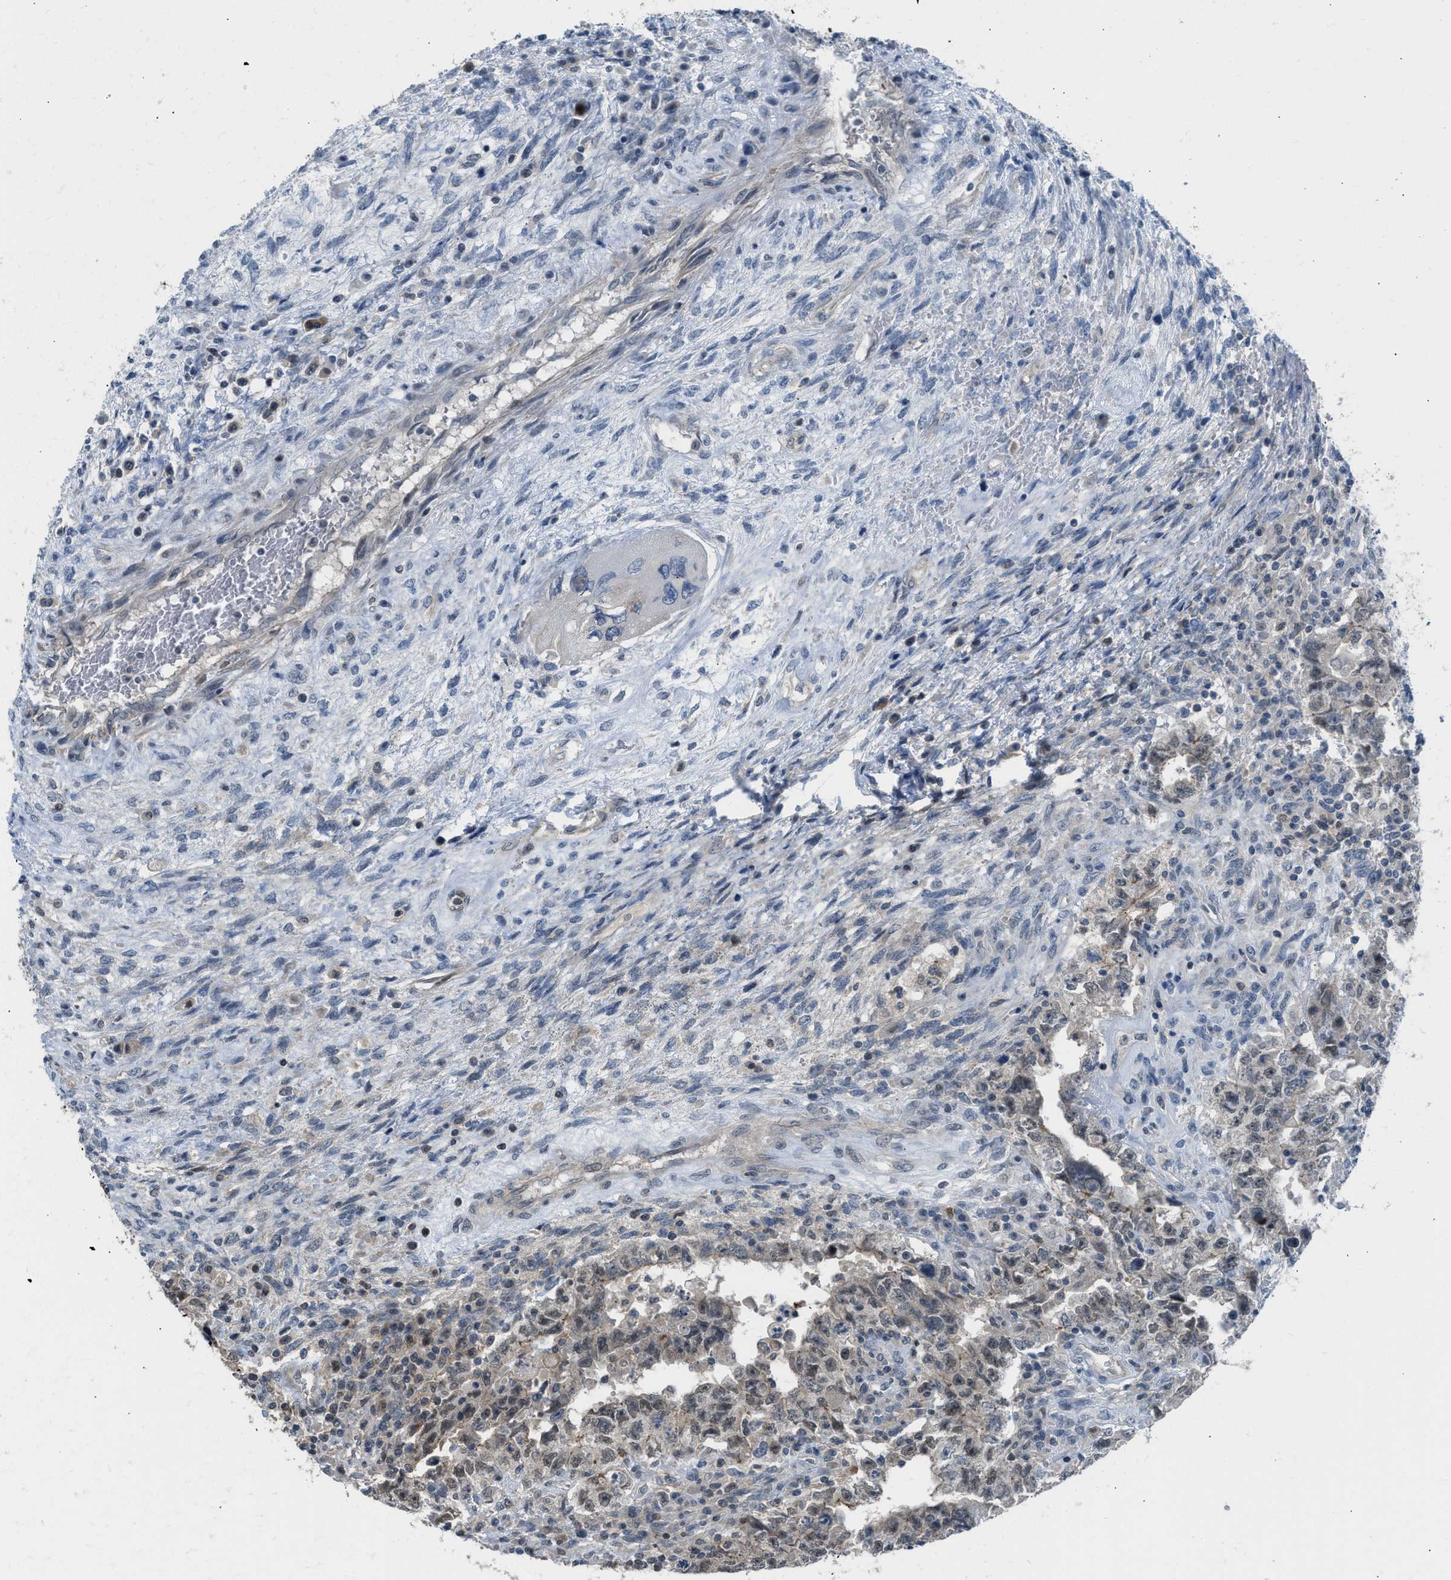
{"staining": {"intensity": "negative", "quantity": "none", "location": "none"}, "tissue": "testis cancer", "cell_type": "Tumor cells", "image_type": "cancer", "snomed": [{"axis": "morphology", "description": "Carcinoma, Embryonal, NOS"}, {"axis": "topography", "description": "Testis"}], "caption": "Immunohistochemistry (IHC) micrograph of human embryonal carcinoma (testis) stained for a protein (brown), which exhibits no positivity in tumor cells. (IHC, brightfield microscopy, high magnification).", "gene": "TTBK2", "patient": {"sex": "male", "age": 26}}